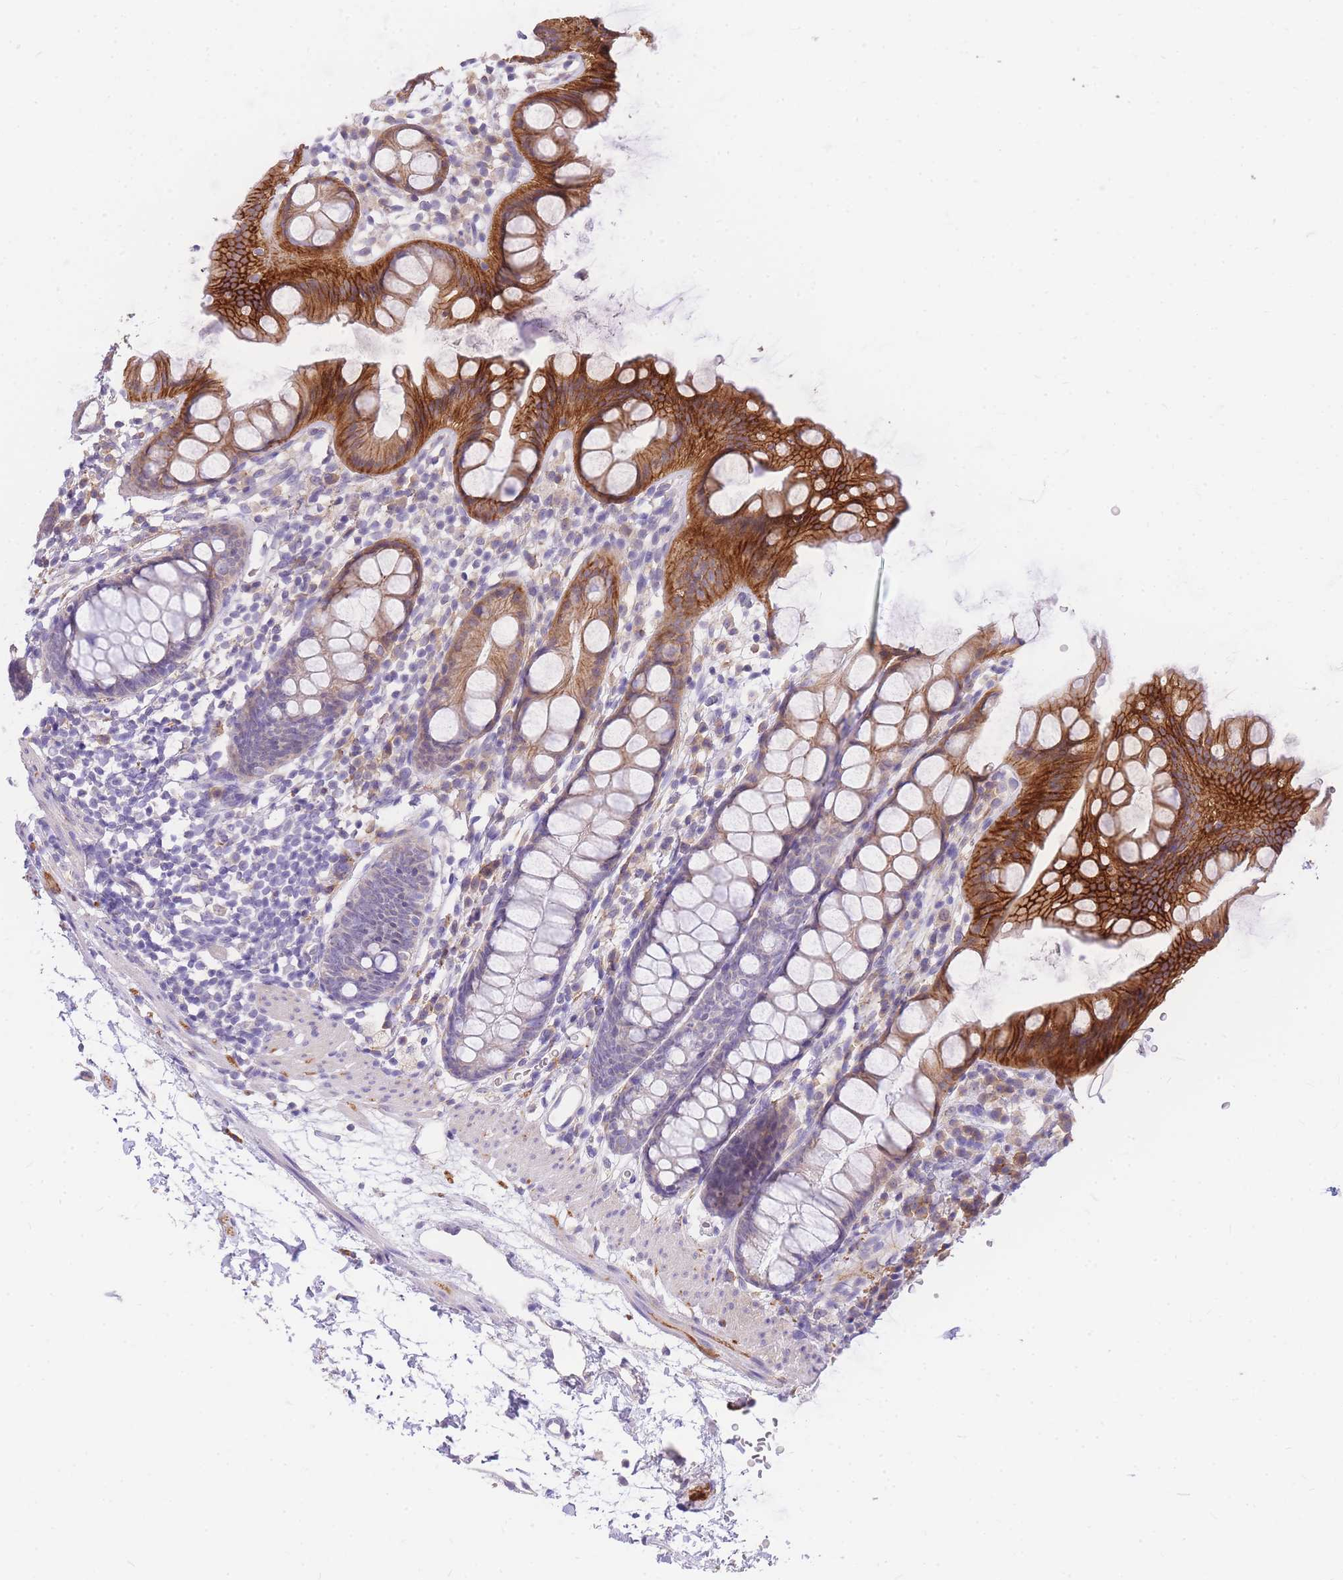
{"staining": {"intensity": "strong", "quantity": "25%-75%", "location": "cytoplasmic/membranous"}, "tissue": "rectum", "cell_type": "Glandular cells", "image_type": "normal", "snomed": [{"axis": "morphology", "description": "Normal tissue, NOS"}, {"axis": "topography", "description": "Rectum"}], "caption": "Immunohistochemical staining of normal human rectum demonstrates 25%-75% levels of strong cytoplasmic/membranous protein positivity in approximately 25%-75% of glandular cells.", "gene": "C2orf88", "patient": {"sex": "female", "age": 65}}